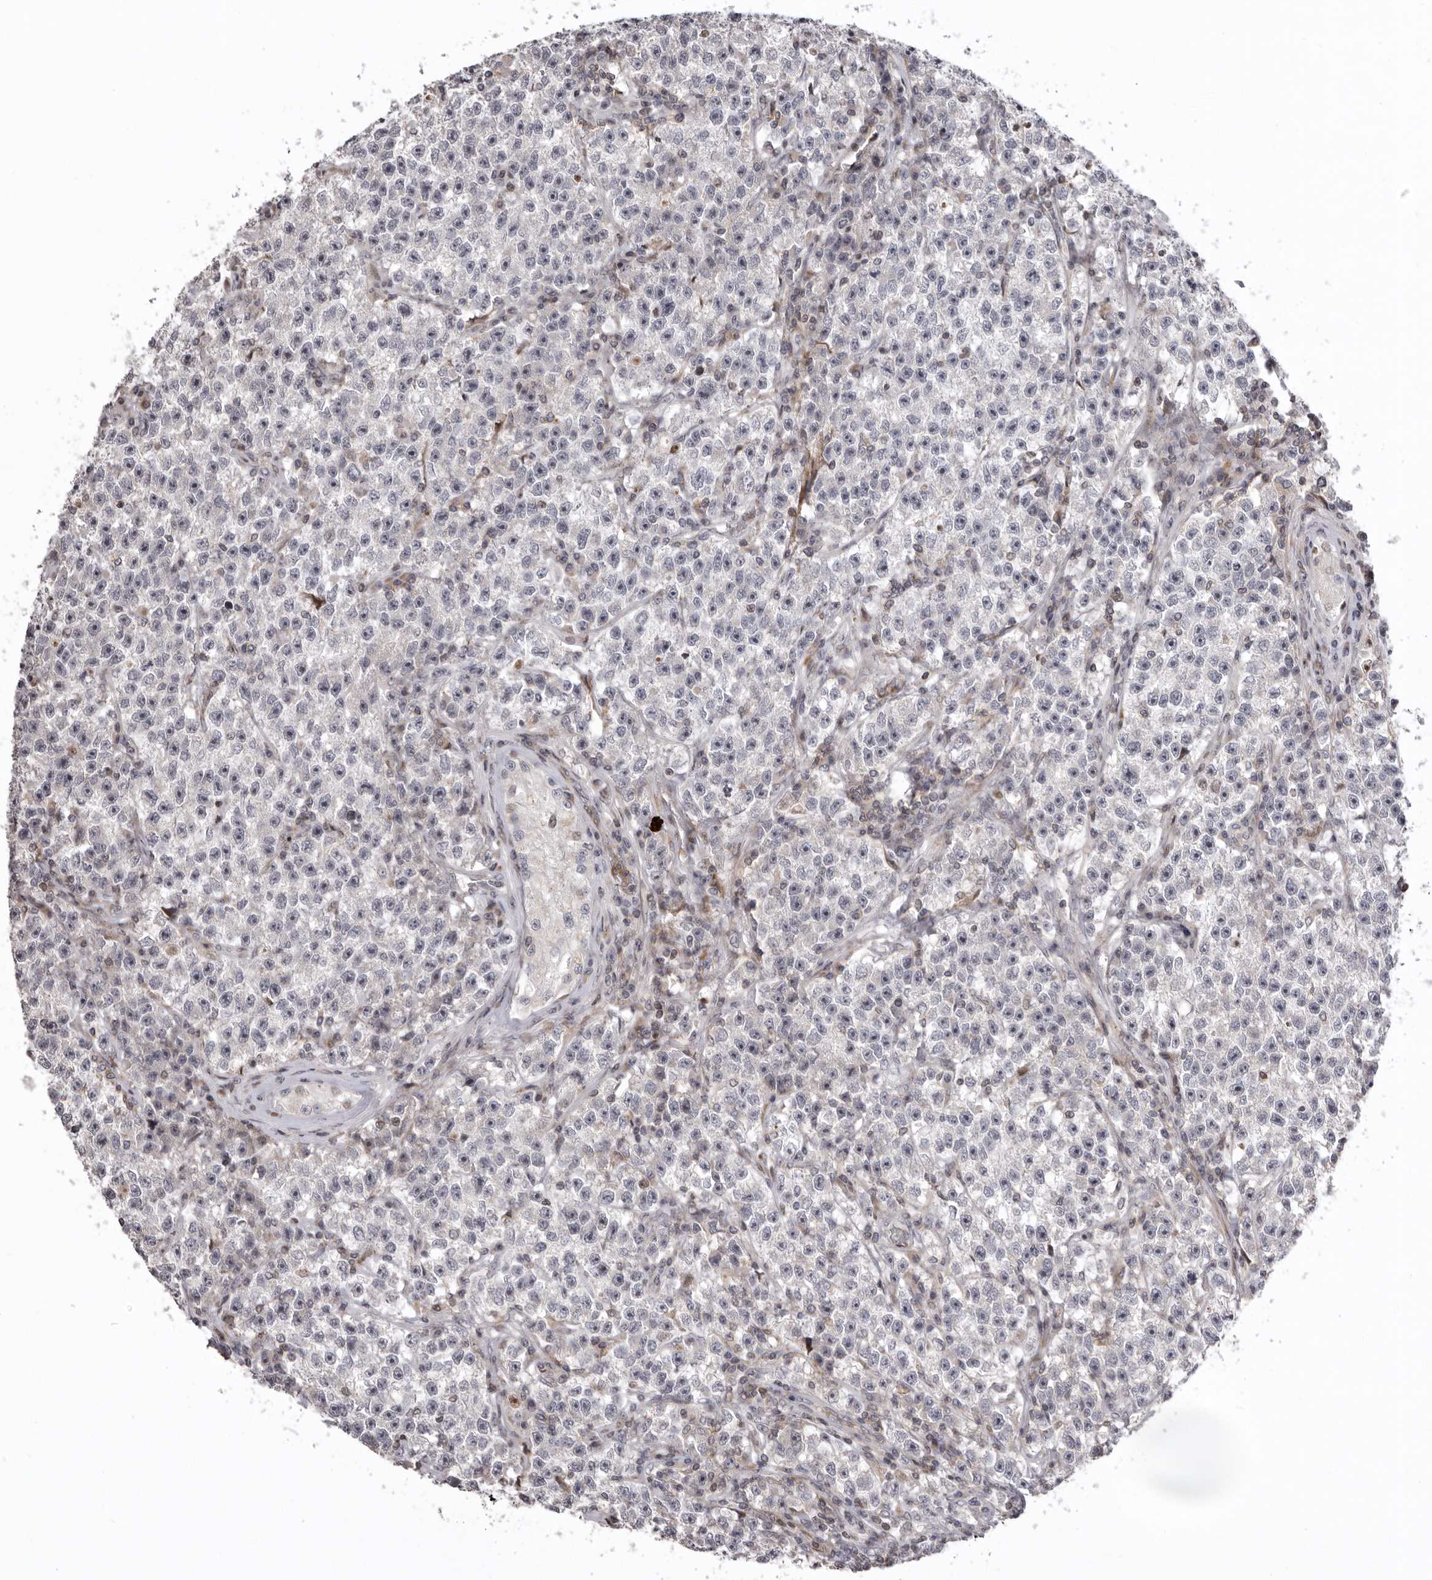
{"staining": {"intensity": "negative", "quantity": "none", "location": "none"}, "tissue": "testis cancer", "cell_type": "Tumor cells", "image_type": "cancer", "snomed": [{"axis": "morphology", "description": "Seminoma, NOS"}, {"axis": "topography", "description": "Testis"}], "caption": "Tumor cells show no significant expression in testis seminoma. The staining was performed using DAB to visualize the protein expression in brown, while the nuclei were stained in blue with hematoxylin (Magnification: 20x).", "gene": "AZIN1", "patient": {"sex": "male", "age": 22}}